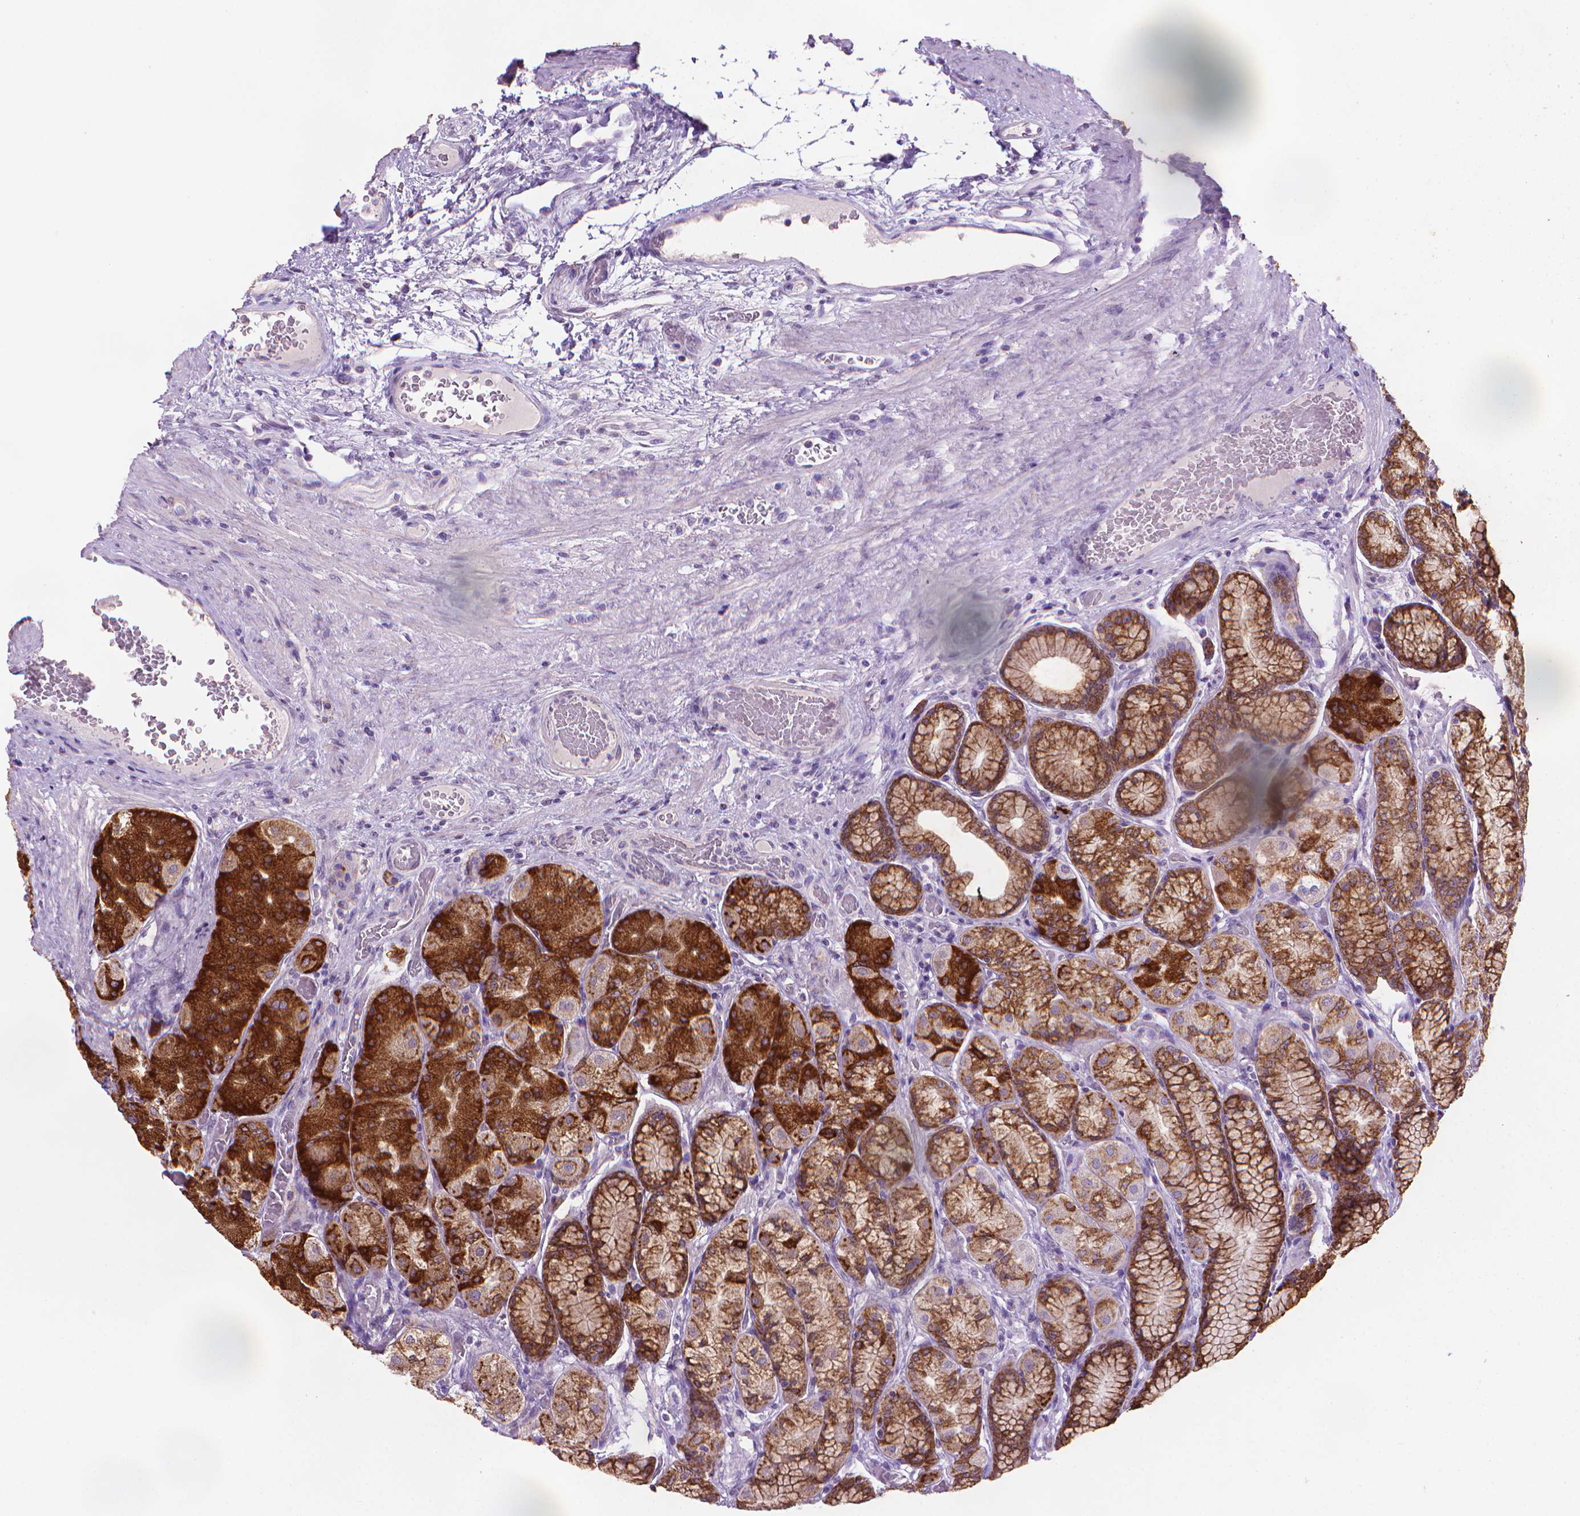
{"staining": {"intensity": "strong", "quantity": ">75%", "location": "cytoplasmic/membranous"}, "tissue": "stomach", "cell_type": "Glandular cells", "image_type": "normal", "snomed": [{"axis": "morphology", "description": "Normal tissue, NOS"}, {"axis": "morphology", "description": "Adenocarcinoma, NOS"}, {"axis": "morphology", "description": "Adenocarcinoma, High grade"}, {"axis": "topography", "description": "Stomach, upper"}, {"axis": "topography", "description": "Stomach"}], "caption": "Immunohistochemical staining of unremarkable human stomach shows >75% levels of strong cytoplasmic/membranous protein positivity in approximately >75% of glandular cells.", "gene": "MUC1", "patient": {"sex": "female", "age": 65}}